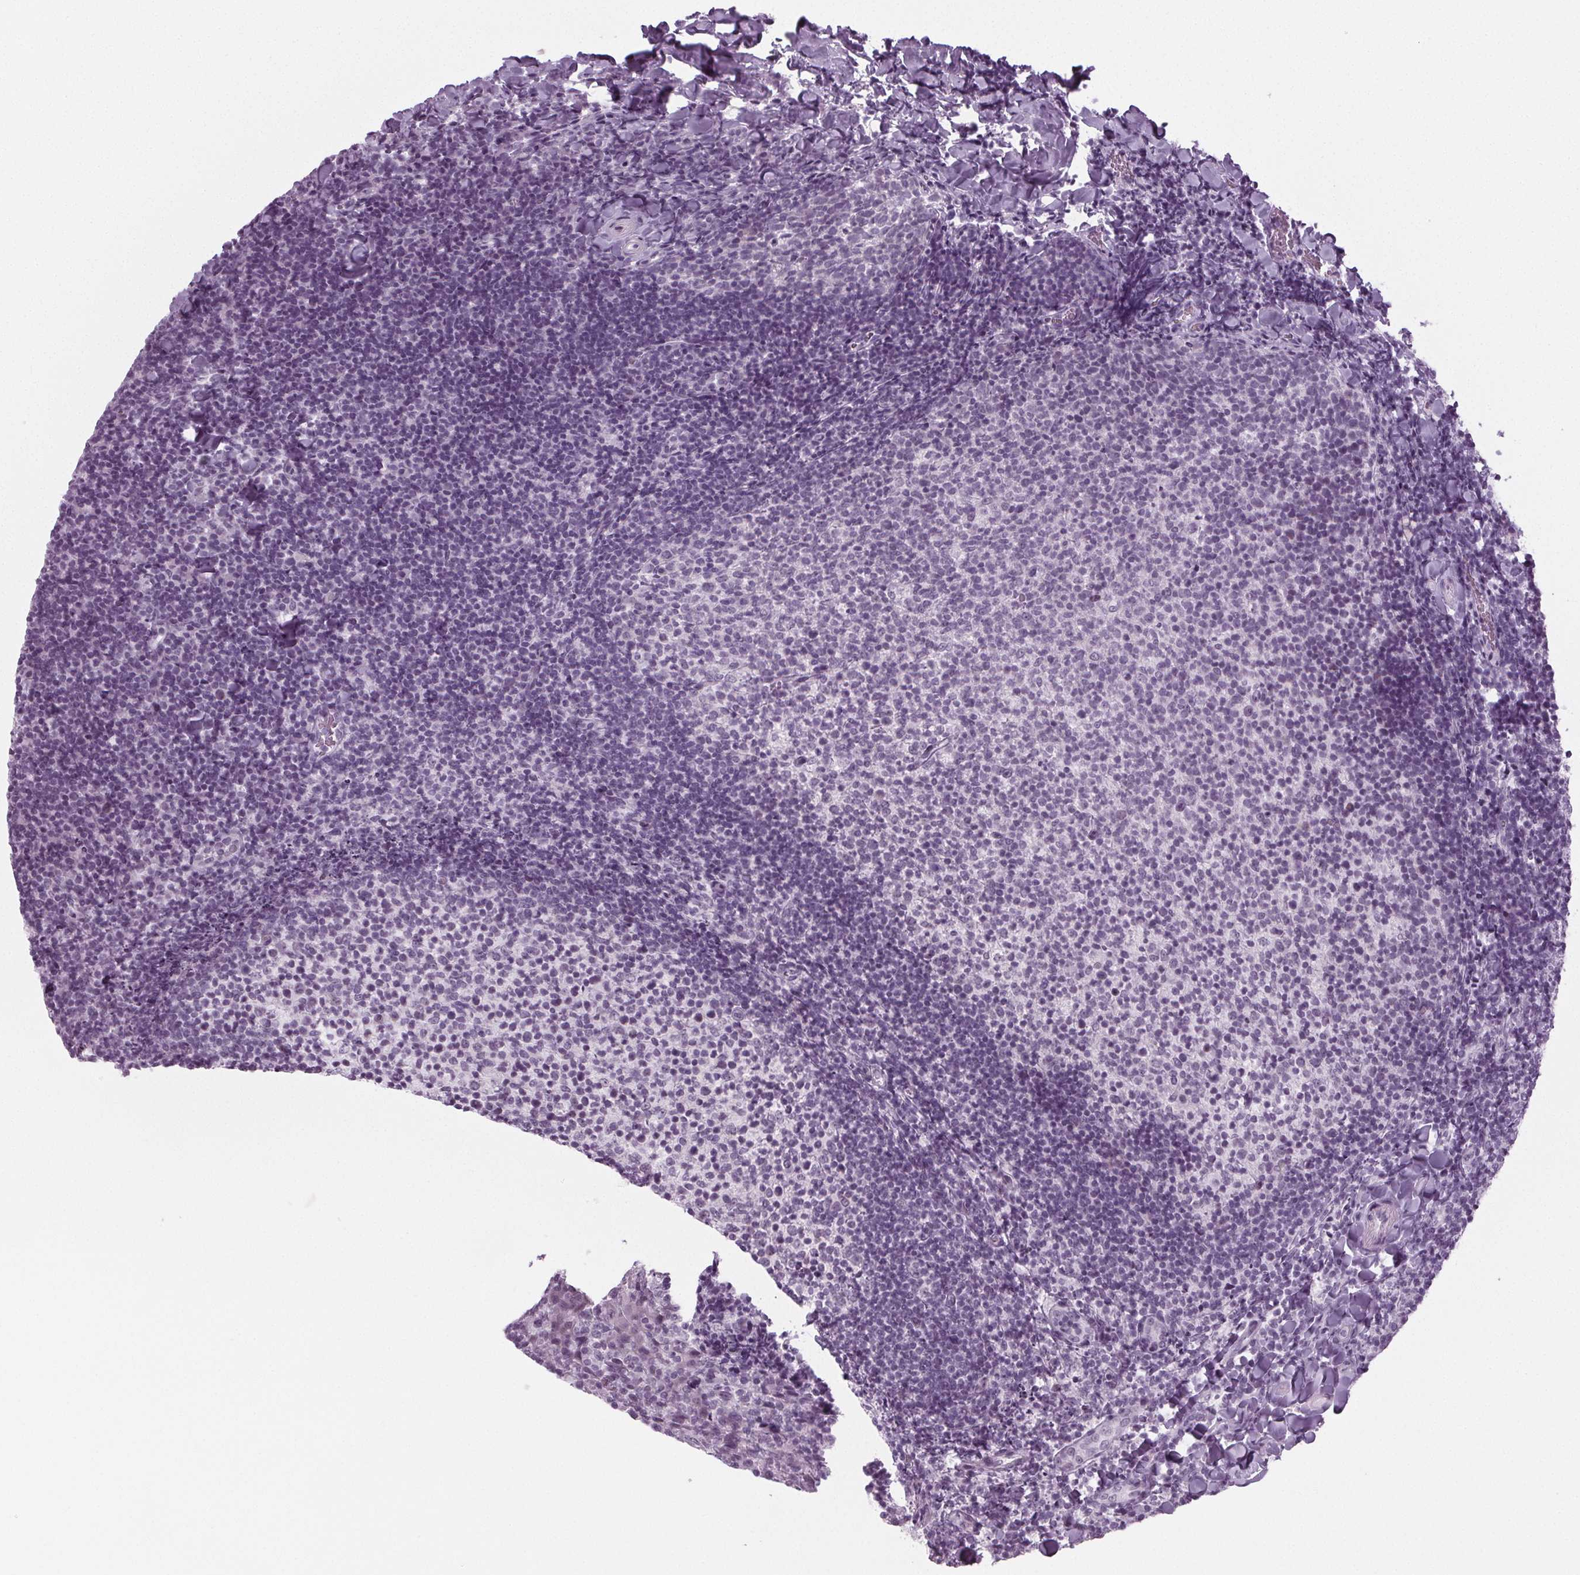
{"staining": {"intensity": "negative", "quantity": "none", "location": "none"}, "tissue": "tonsil", "cell_type": "Germinal center cells", "image_type": "normal", "snomed": [{"axis": "morphology", "description": "Normal tissue, NOS"}, {"axis": "topography", "description": "Tonsil"}], "caption": "Germinal center cells show no significant protein expression in benign tonsil.", "gene": "IGF2BP1", "patient": {"sex": "female", "age": 10}}